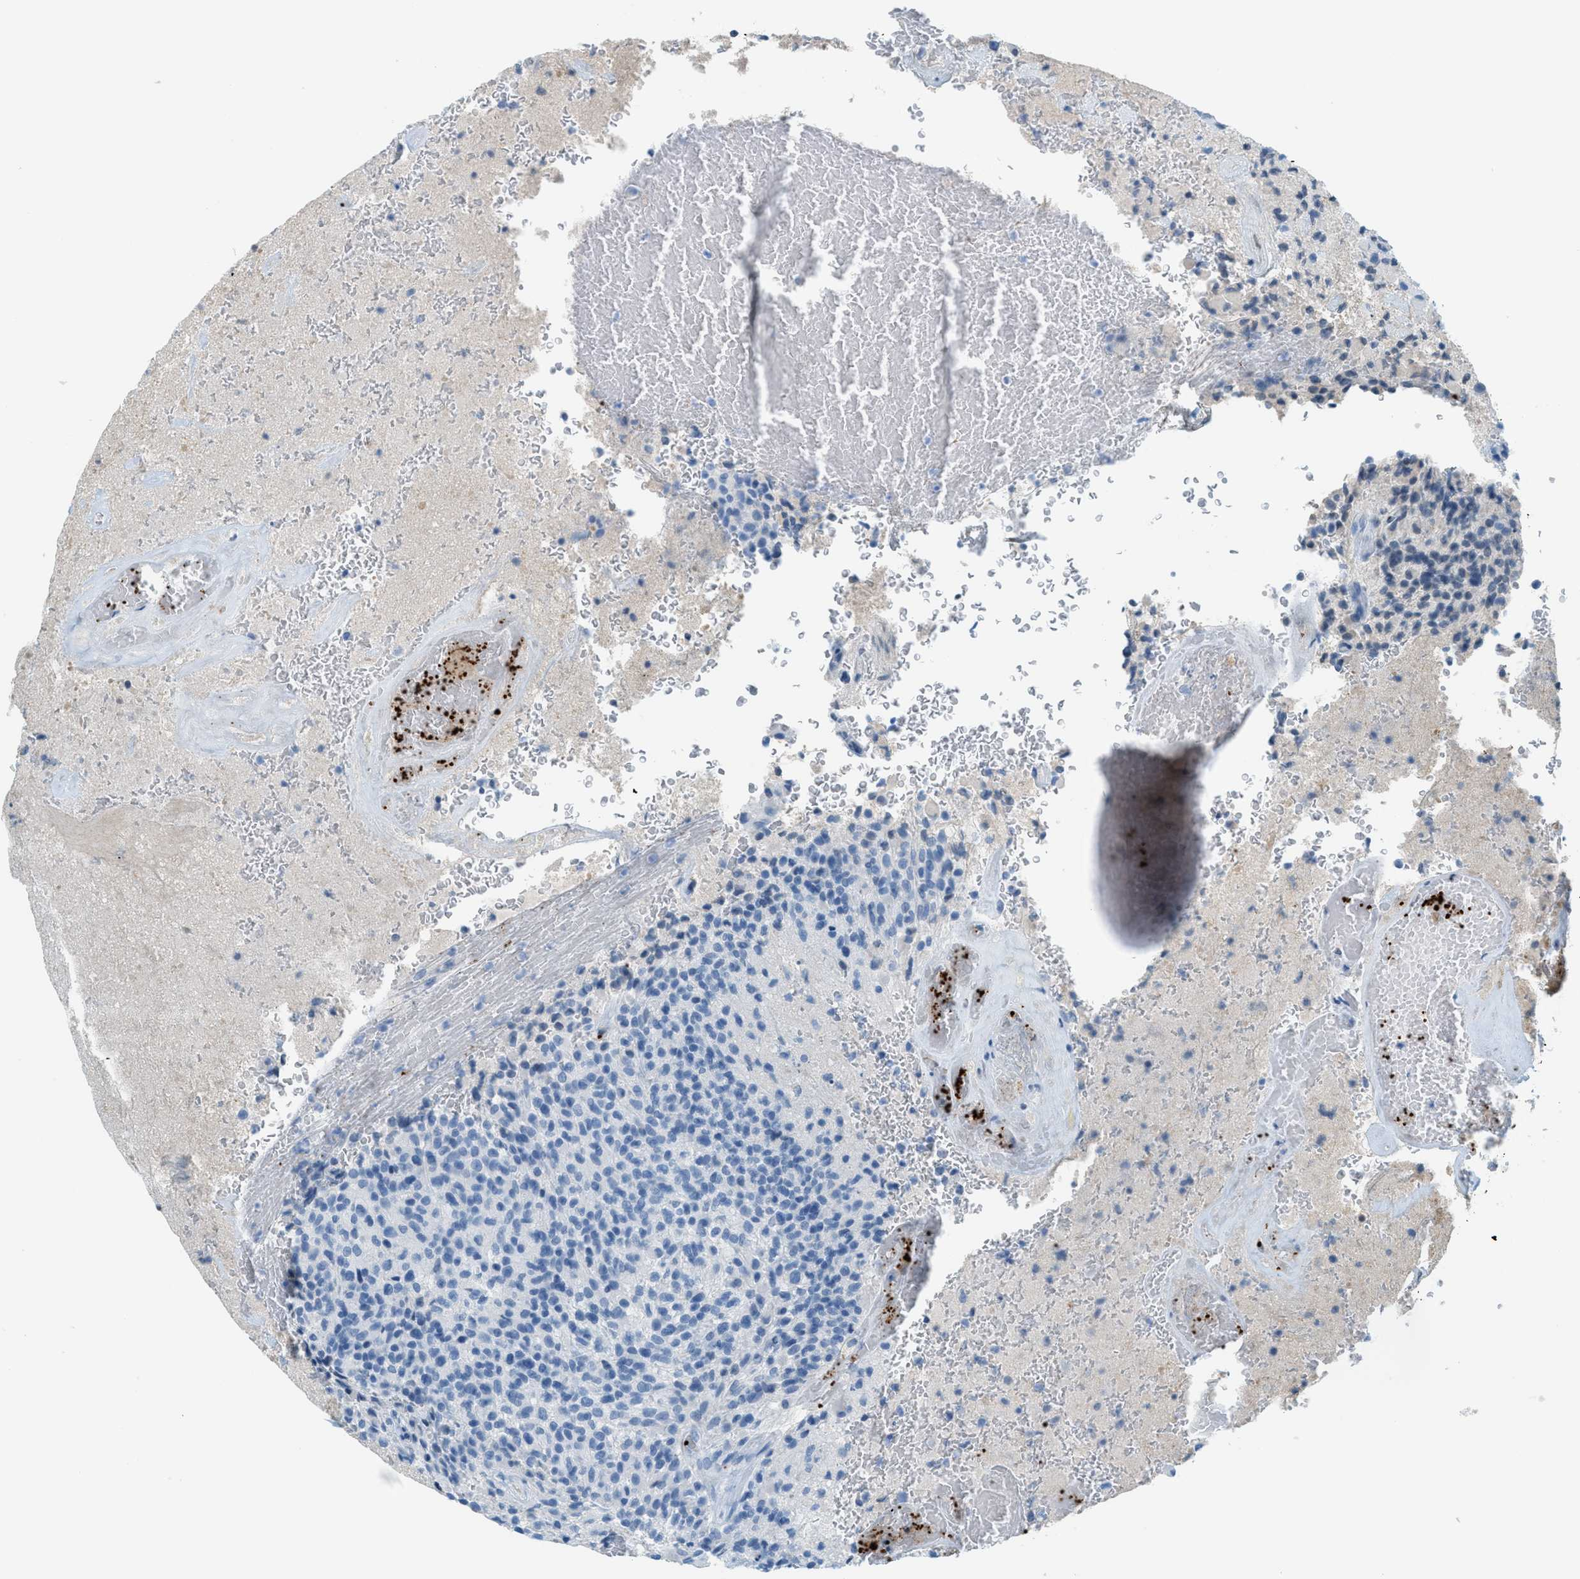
{"staining": {"intensity": "negative", "quantity": "none", "location": "none"}, "tissue": "glioma", "cell_type": "Tumor cells", "image_type": "cancer", "snomed": [{"axis": "morphology", "description": "Glioma, malignant, High grade"}, {"axis": "topography", "description": "Brain"}], "caption": "Immunohistochemistry (IHC) of human malignant glioma (high-grade) demonstrates no staining in tumor cells.", "gene": "PPBP", "patient": {"sex": "male", "age": 71}}